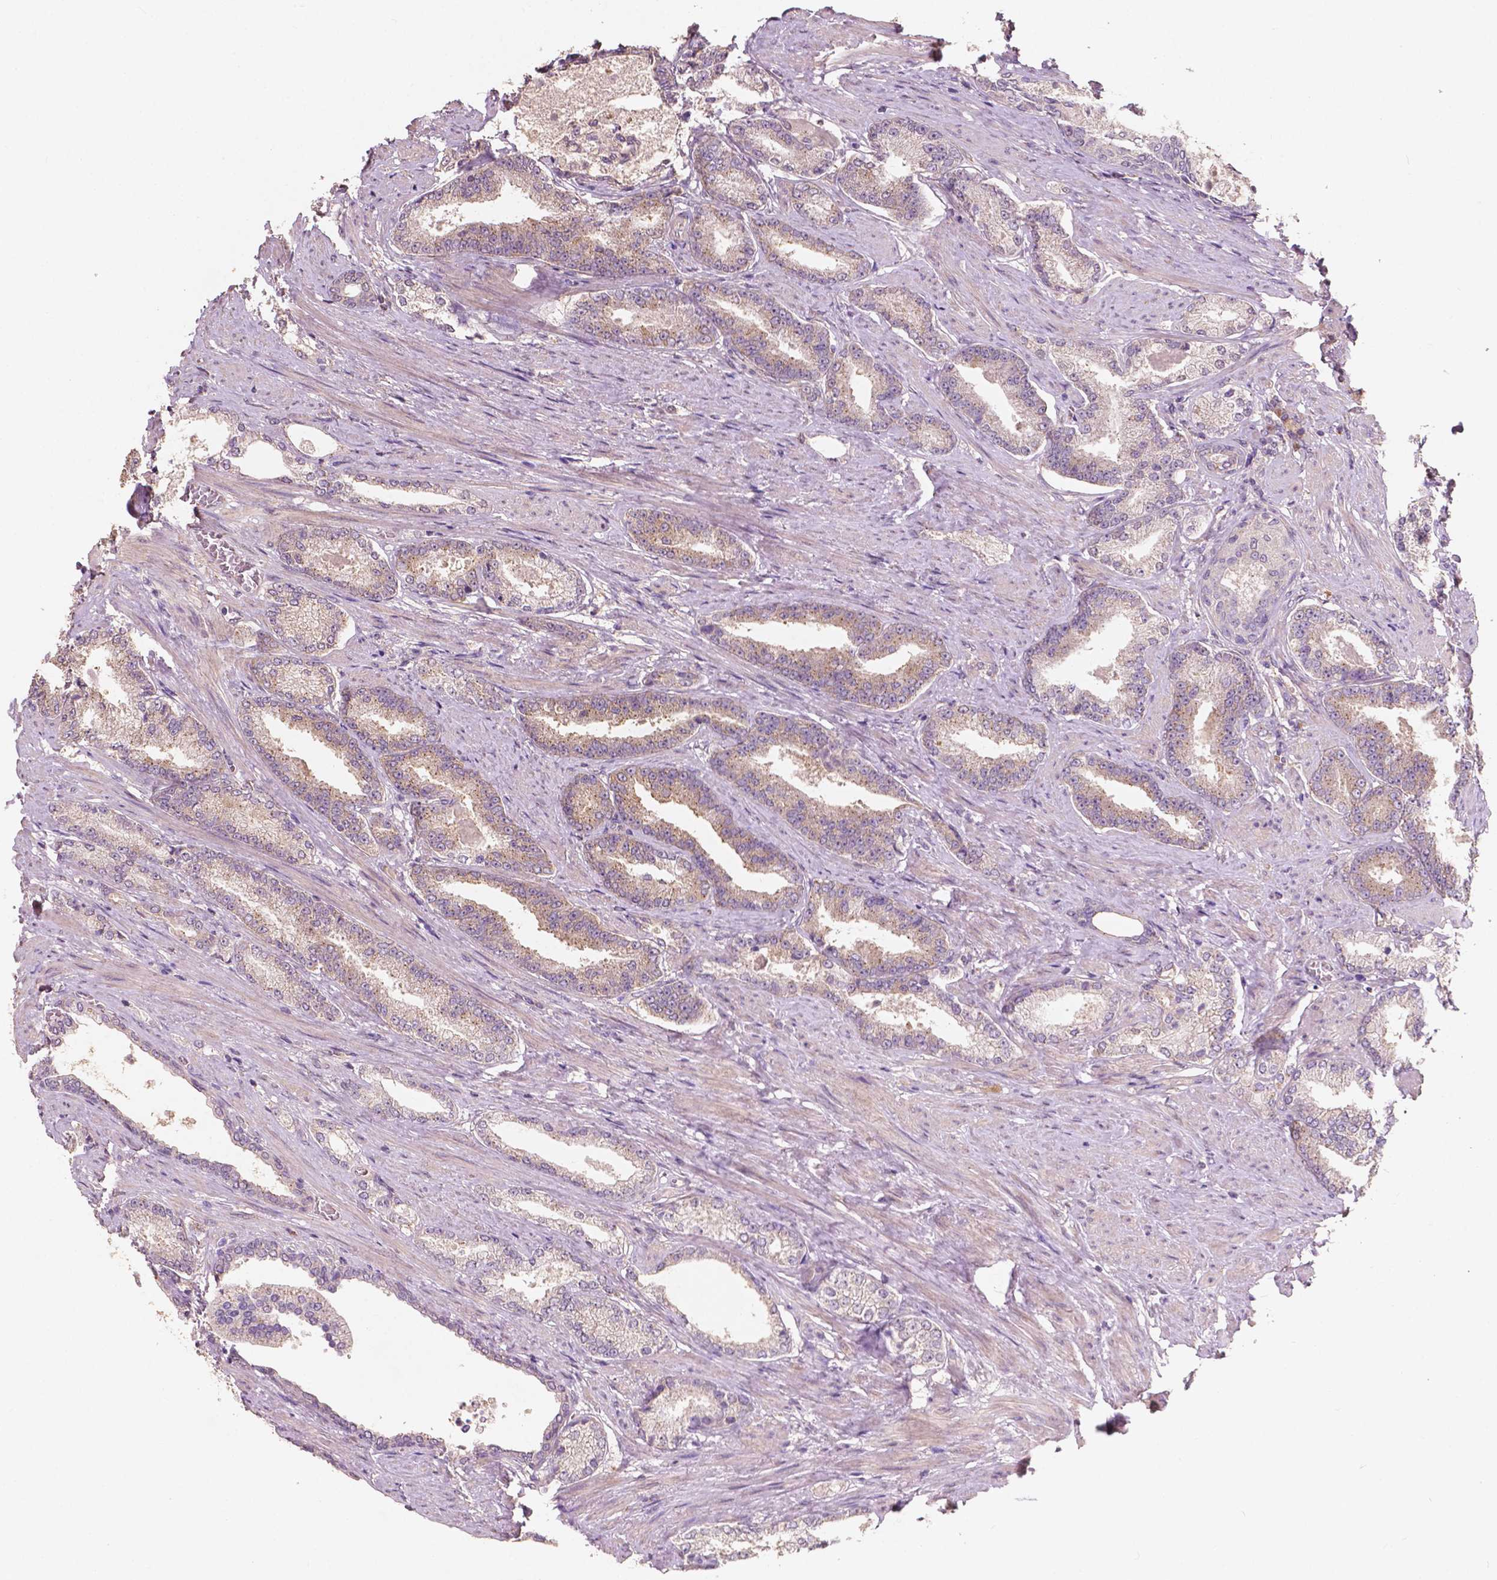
{"staining": {"intensity": "moderate", "quantity": "25%-75%", "location": "cytoplasmic/membranous"}, "tissue": "prostate cancer", "cell_type": "Tumor cells", "image_type": "cancer", "snomed": [{"axis": "morphology", "description": "Adenocarcinoma, High grade"}, {"axis": "topography", "description": "Prostate and seminal vesicle, NOS"}], "caption": "Immunohistochemical staining of human prostate cancer (high-grade adenocarcinoma) shows moderate cytoplasmic/membranous protein staining in about 25%-75% of tumor cells.", "gene": "CHPT1", "patient": {"sex": "male", "age": 61}}